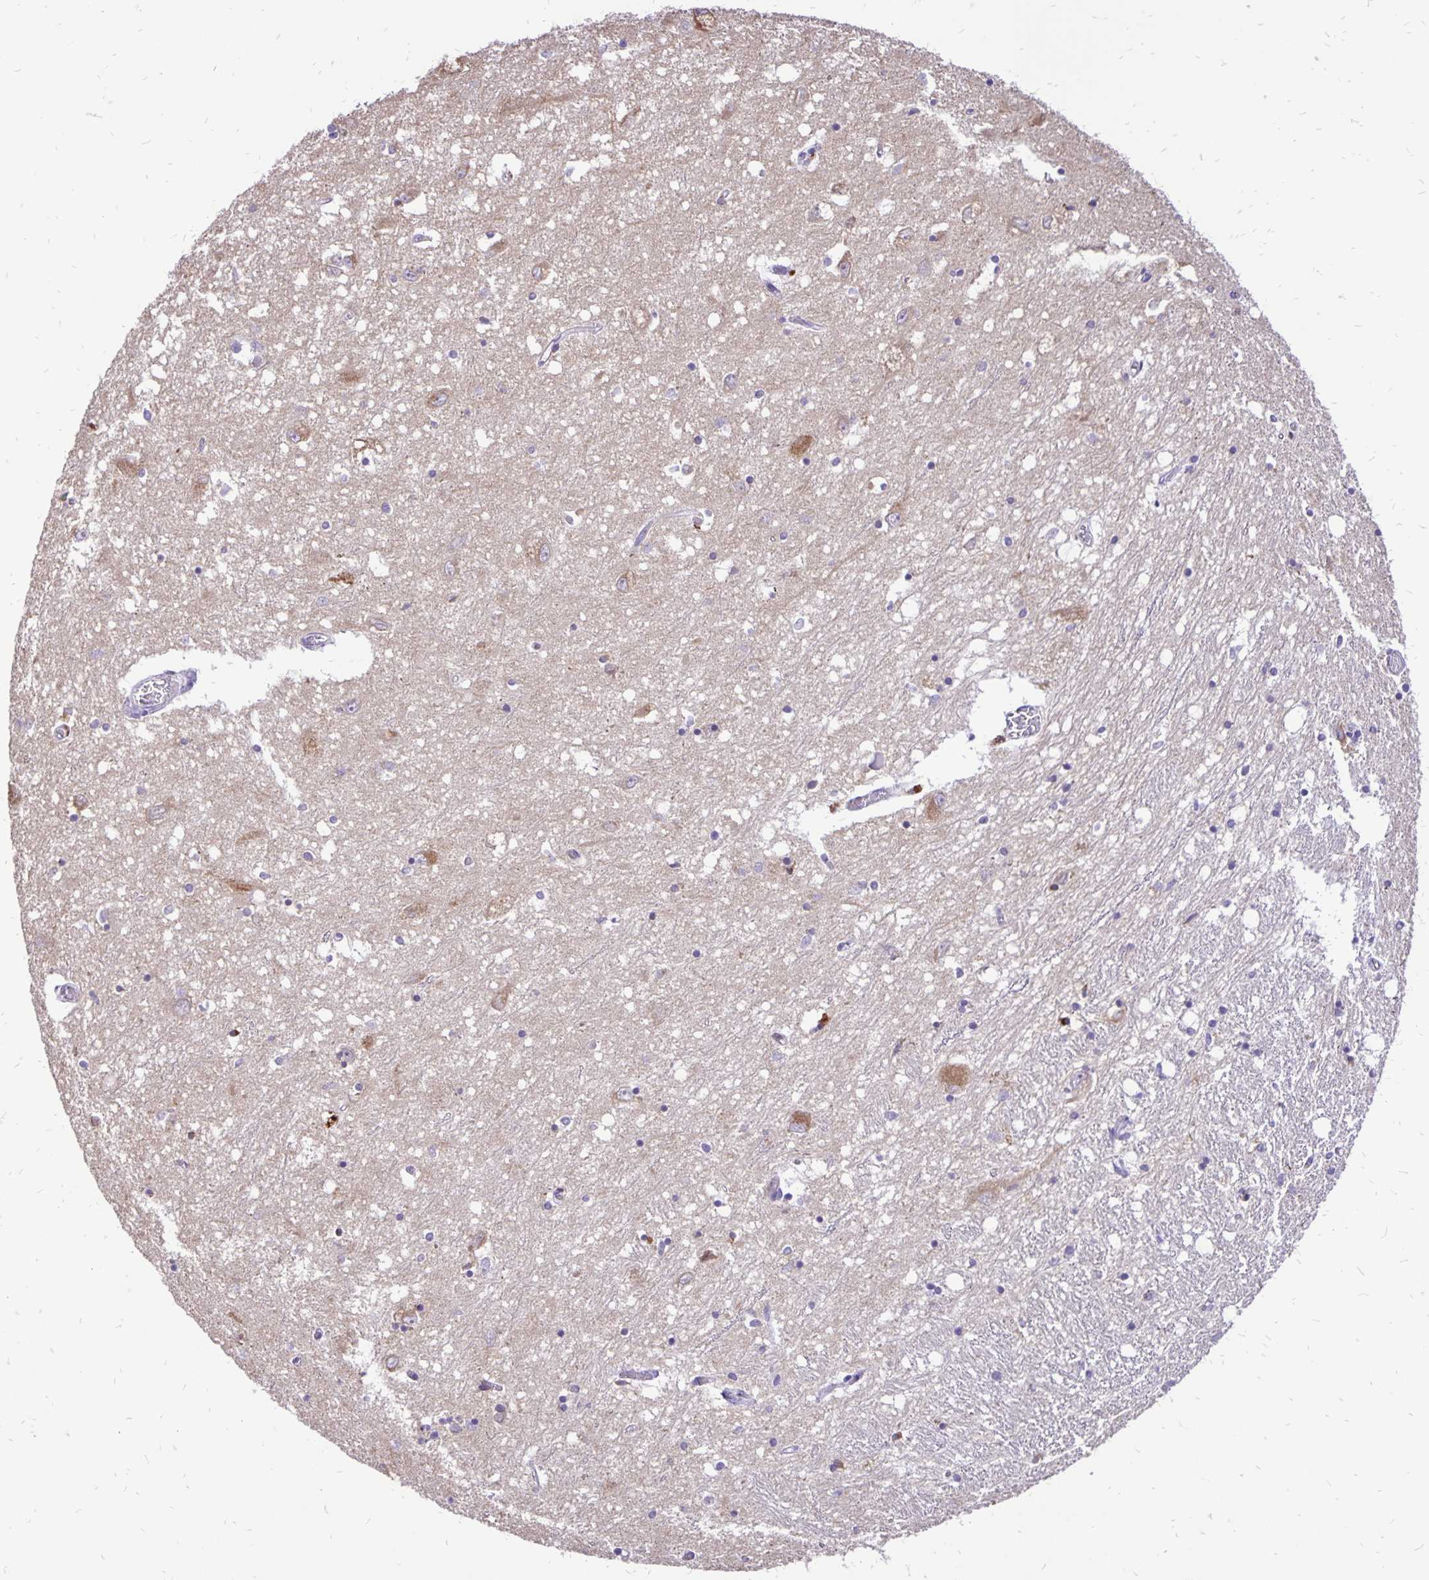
{"staining": {"intensity": "negative", "quantity": "none", "location": "none"}, "tissue": "caudate", "cell_type": "Glial cells", "image_type": "normal", "snomed": [{"axis": "morphology", "description": "Normal tissue, NOS"}, {"axis": "topography", "description": "Lateral ventricle wall"}], "caption": "Glial cells show no significant staining in benign caudate. Nuclei are stained in blue.", "gene": "EIF5A", "patient": {"sex": "male", "age": 70}}